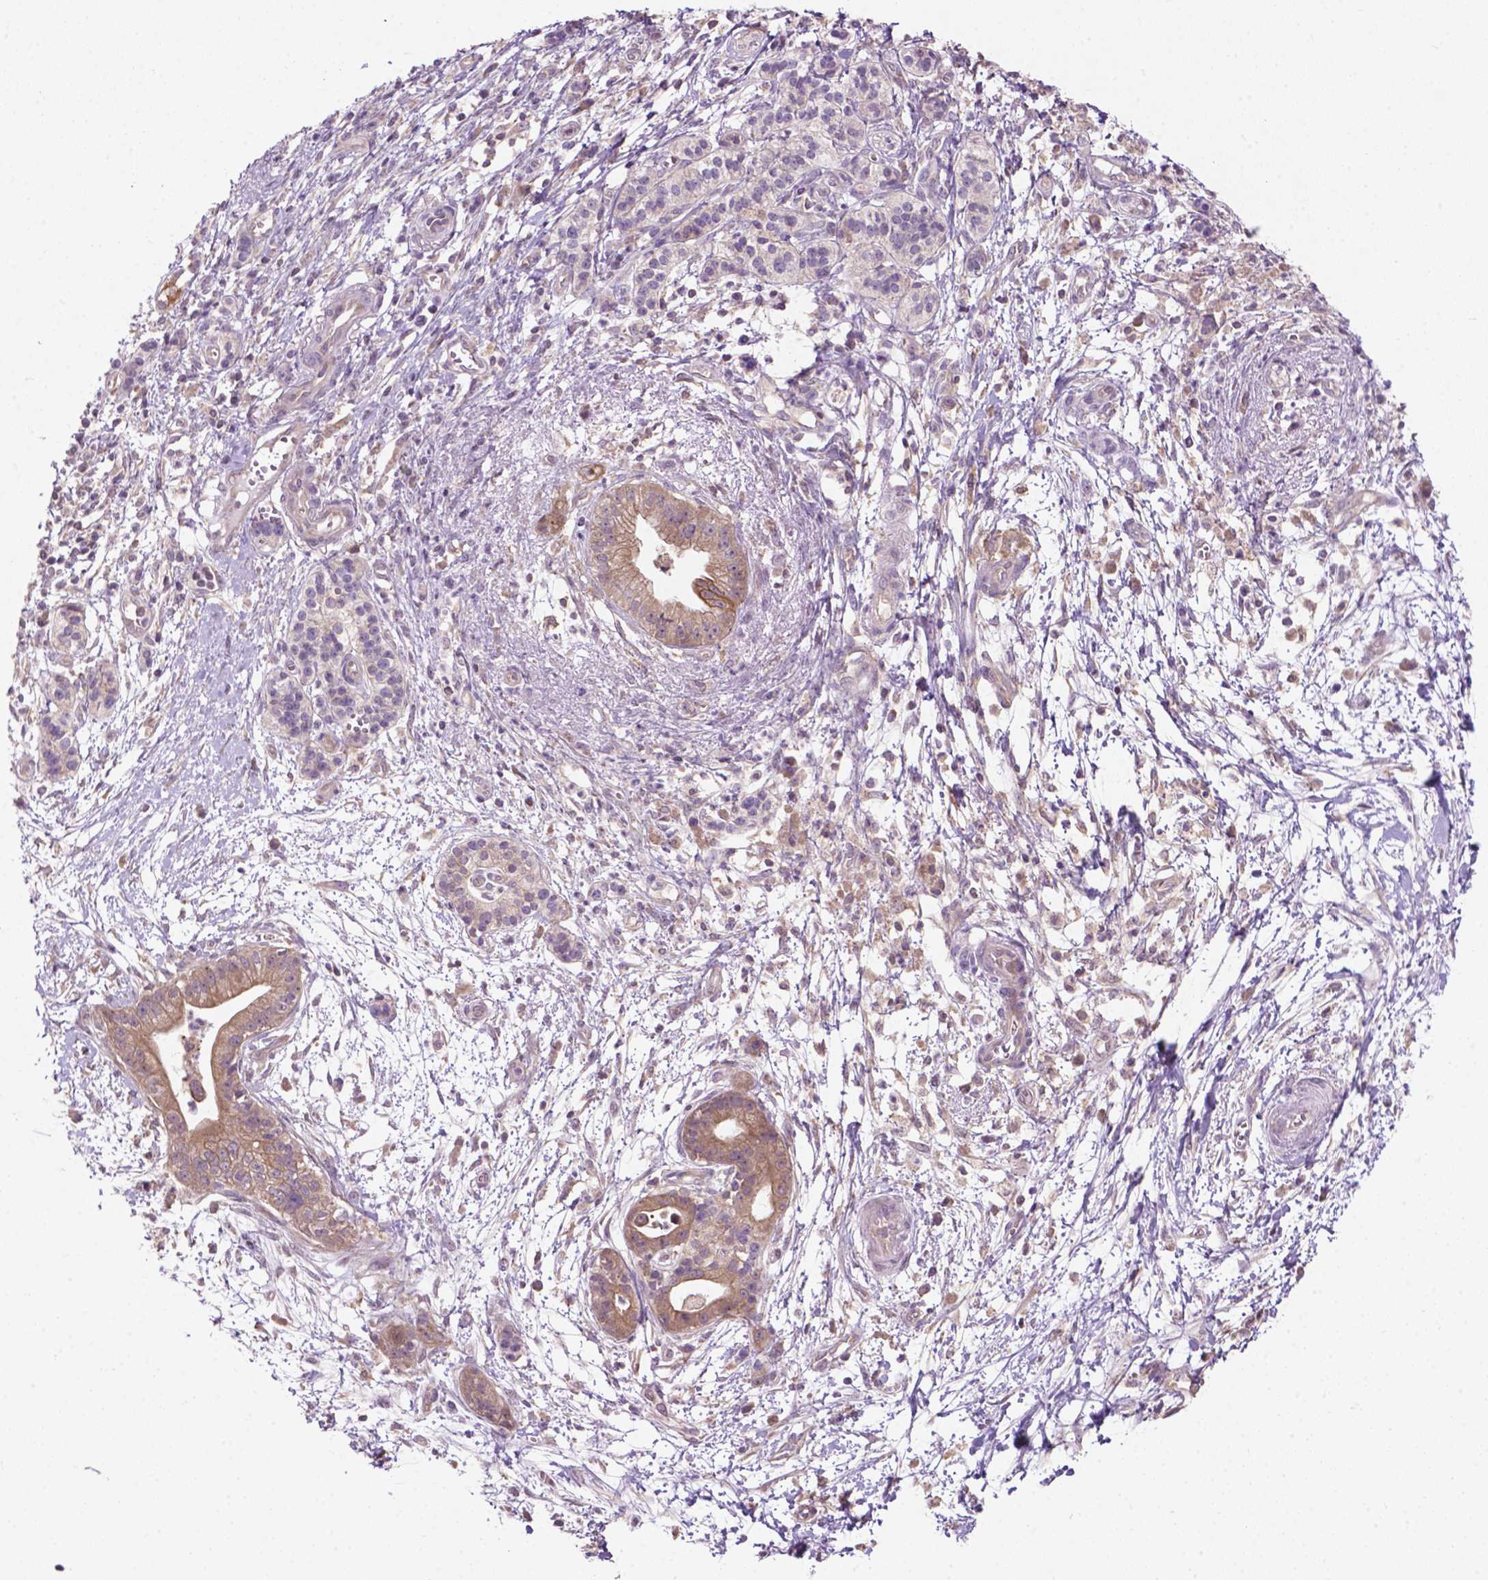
{"staining": {"intensity": "moderate", "quantity": ">75%", "location": "cytoplasmic/membranous"}, "tissue": "pancreatic cancer", "cell_type": "Tumor cells", "image_type": "cancer", "snomed": [{"axis": "morphology", "description": "Normal tissue, NOS"}, {"axis": "morphology", "description": "Adenocarcinoma, NOS"}, {"axis": "topography", "description": "Lymph node"}, {"axis": "topography", "description": "Pancreas"}], "caption": "A histopathology image of human pancreatic cancer (adenocarcinoma) stained for a protein shows moderate cytoplasmic/membranous brown staining in tumor cells.", "gene": "MZT1", "patient": {"sex": "female", "age": 58}}